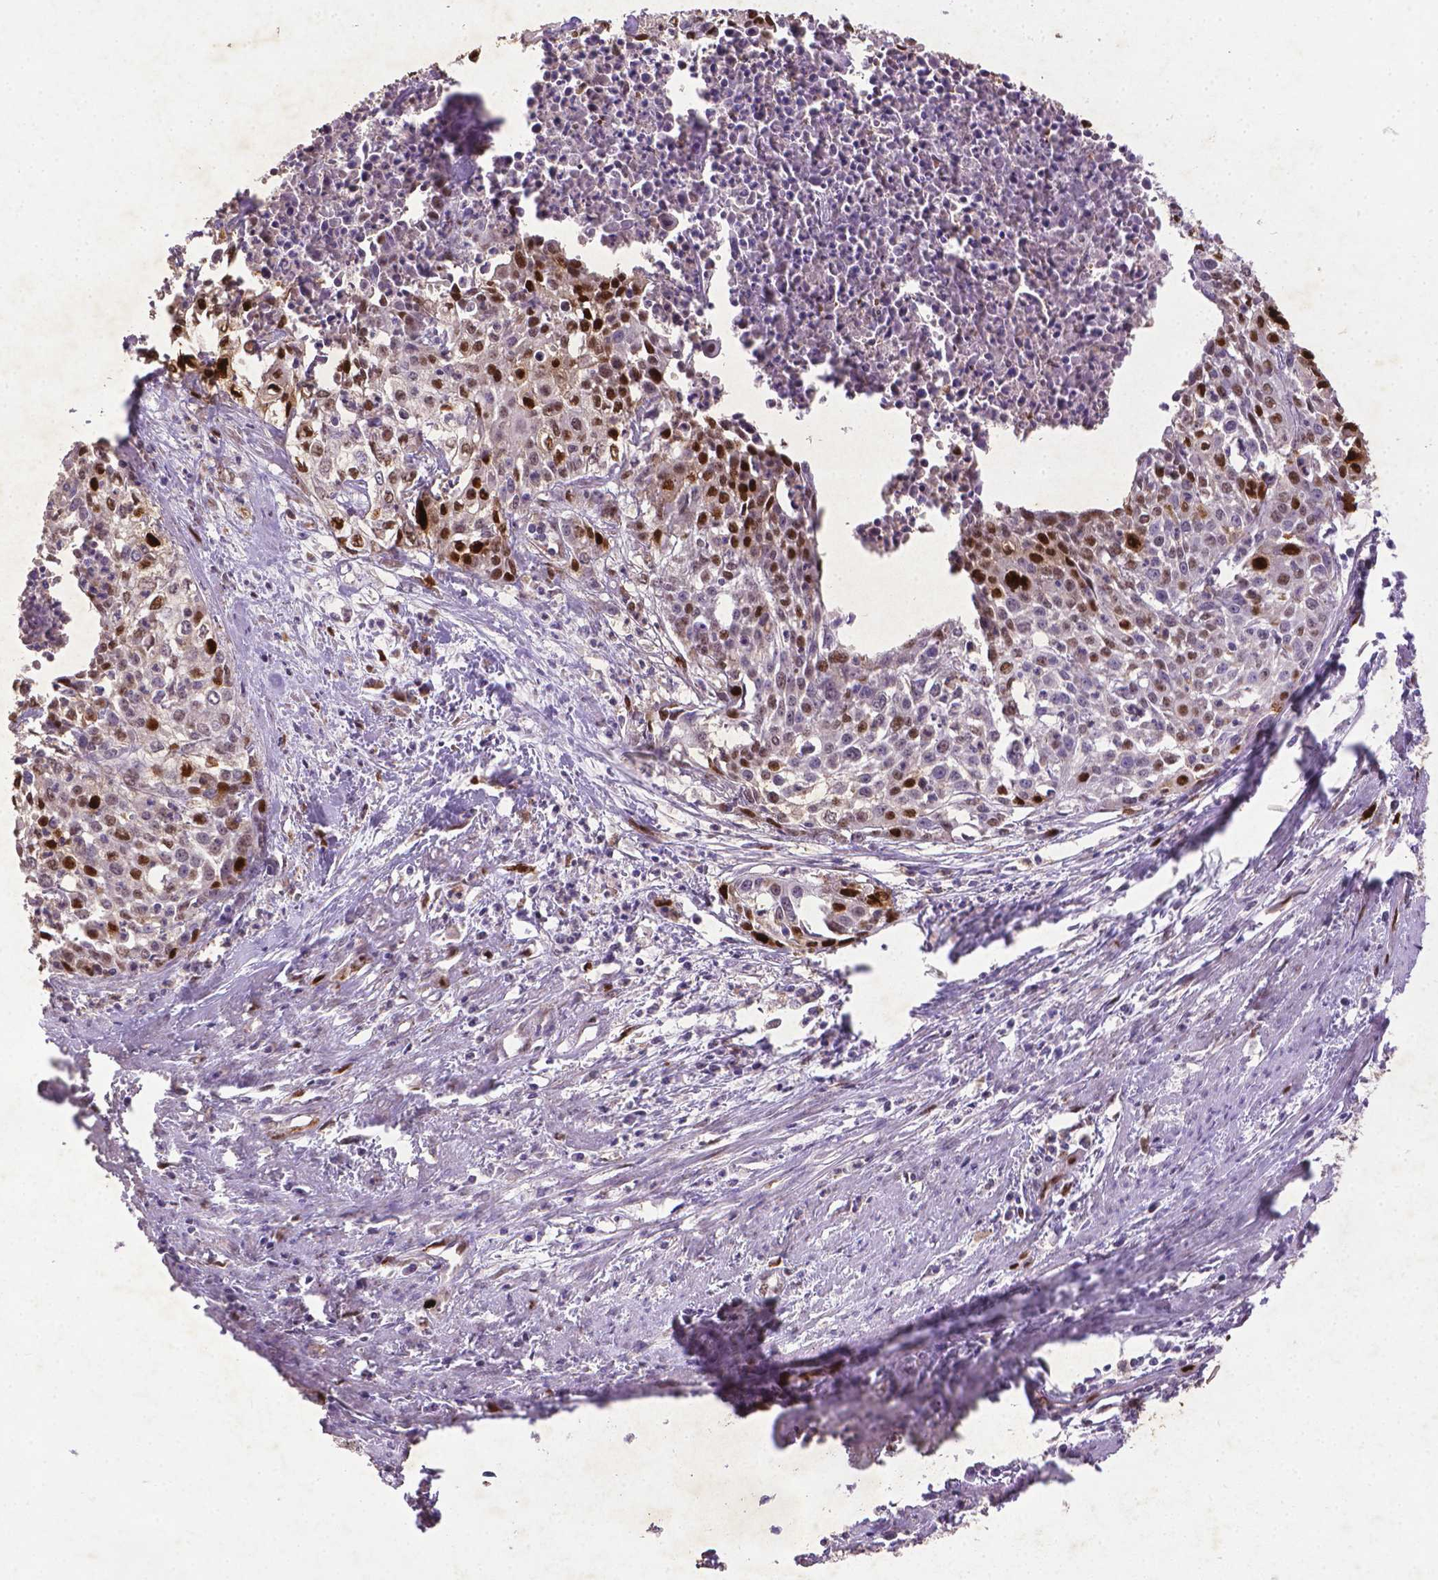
{"staining": {"intensity": "strong", "quantity": ">75%", "location": "nuclear"}, "tissue": "cervical cancer", "cell_type": "Tumor cells", "image_type": "cancer", "snomed": [{"axis": "morphology", "description": "Squamous cell carcinoma, NOS"}, {"axis": "topography", "description": "Cervix"}], "caption": "This image demonstrates cervical cancer (squamous cell carcinoma) stained with immunohistochemistry (IHC) to label a protein in brown. The nuclear of tumor cells show strong positivity for the protein. Nuclei are counter-stained blue.", "gene": "CDKN1A", "patient": {"sex": "female", "age": 39}}